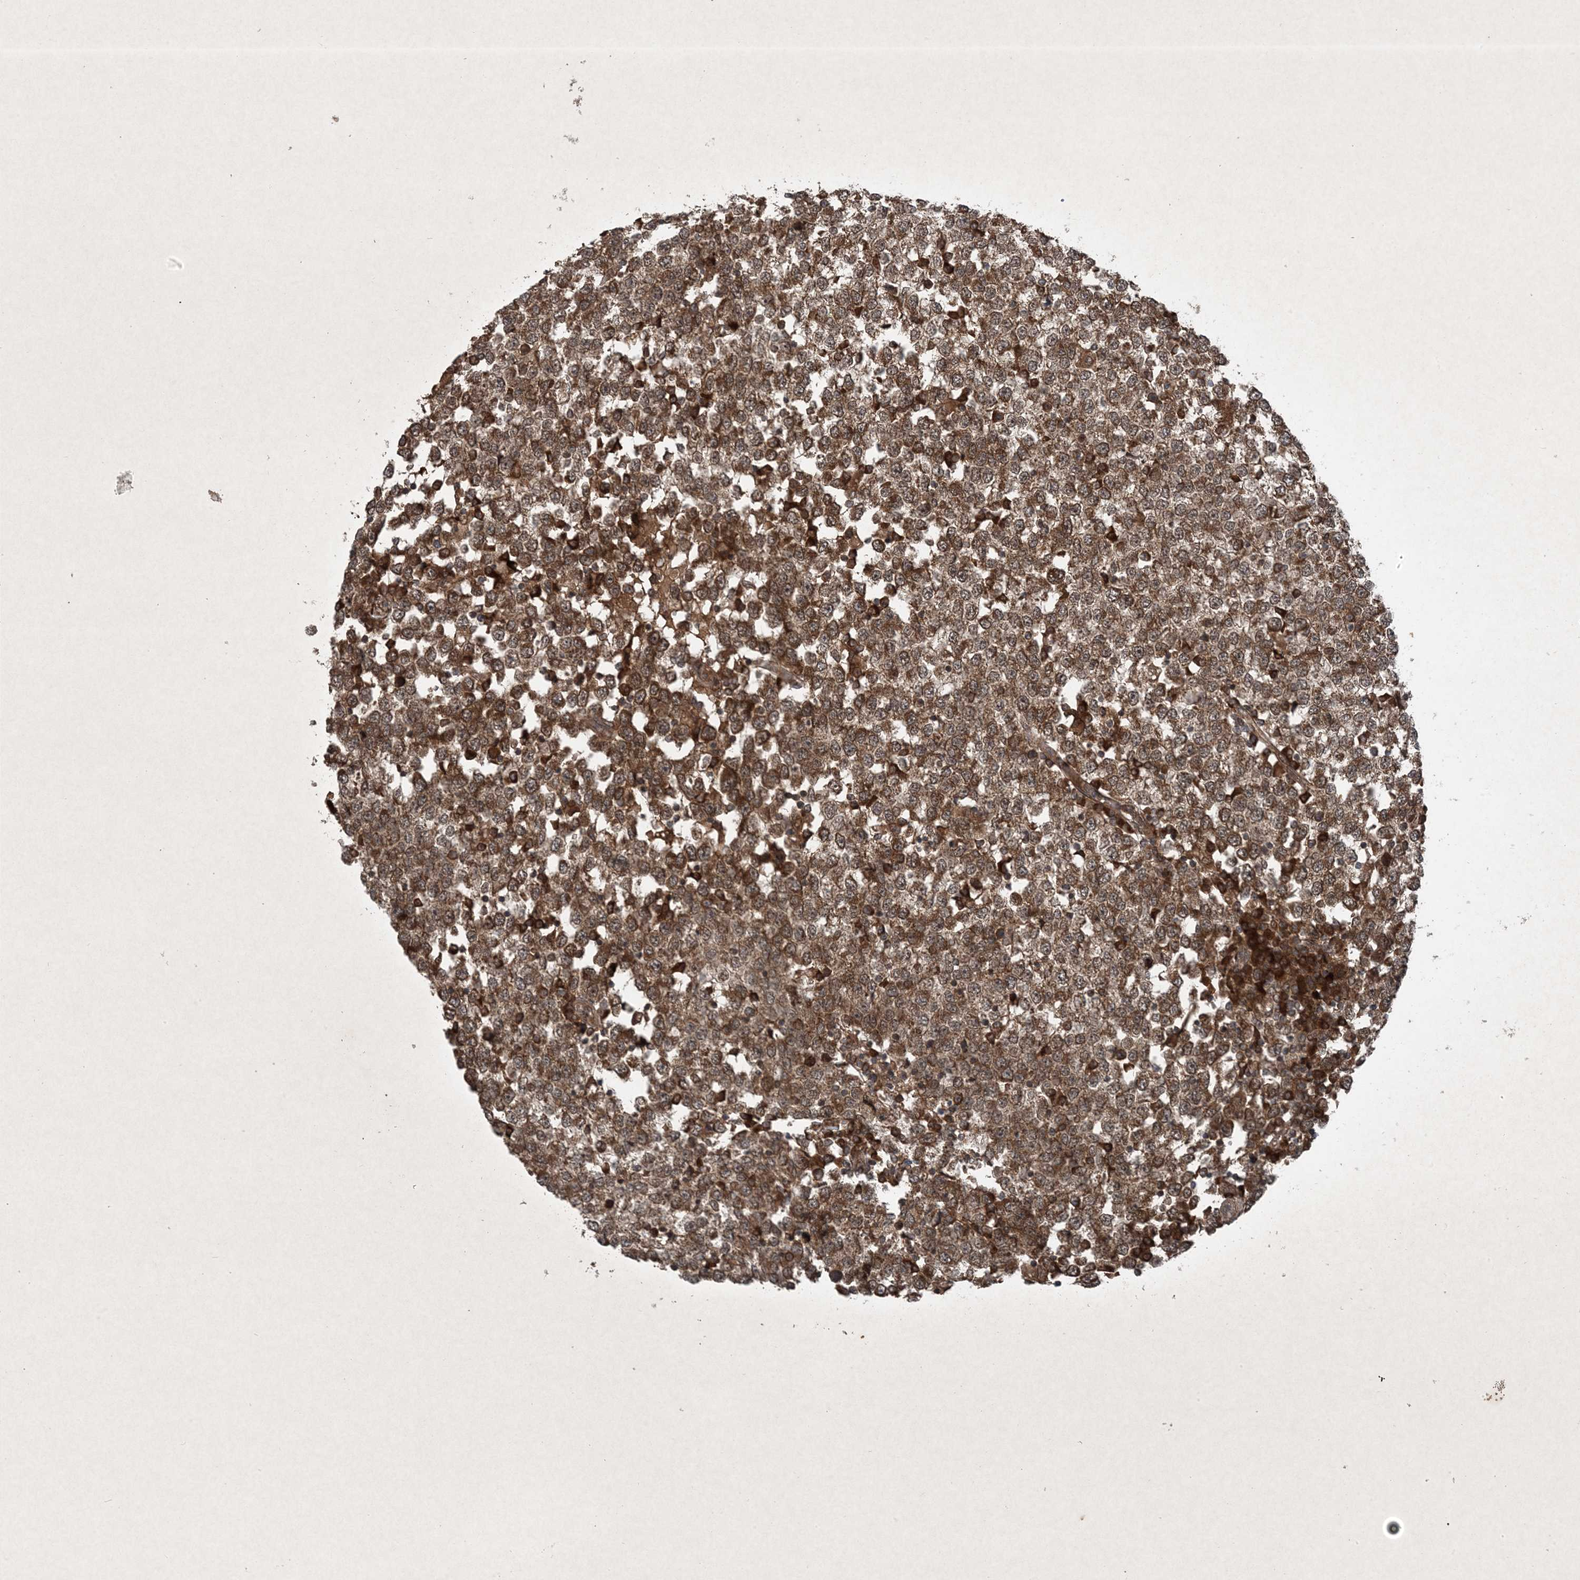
{"staining": {"intensity": "strong", "quantity": ">75%", "location": "cytoplasmic/membranous"}, "tissue": "testis cancer", "cell_type": "Tumor cells", "image_type": "cancer", "snomed": [{"axis": "morphology", "description": "Seminoma, NOS"}, {"axis": "topography", "description": "Testis"}], "caption": "Brown immunohistochemical staining in human seminoma (testis) exhibits strong cytoplasmic/membranous positivity in about >75% of tumor cells.", "gene": "GNG5", "patient": {"sex": "male", "age": 65}}